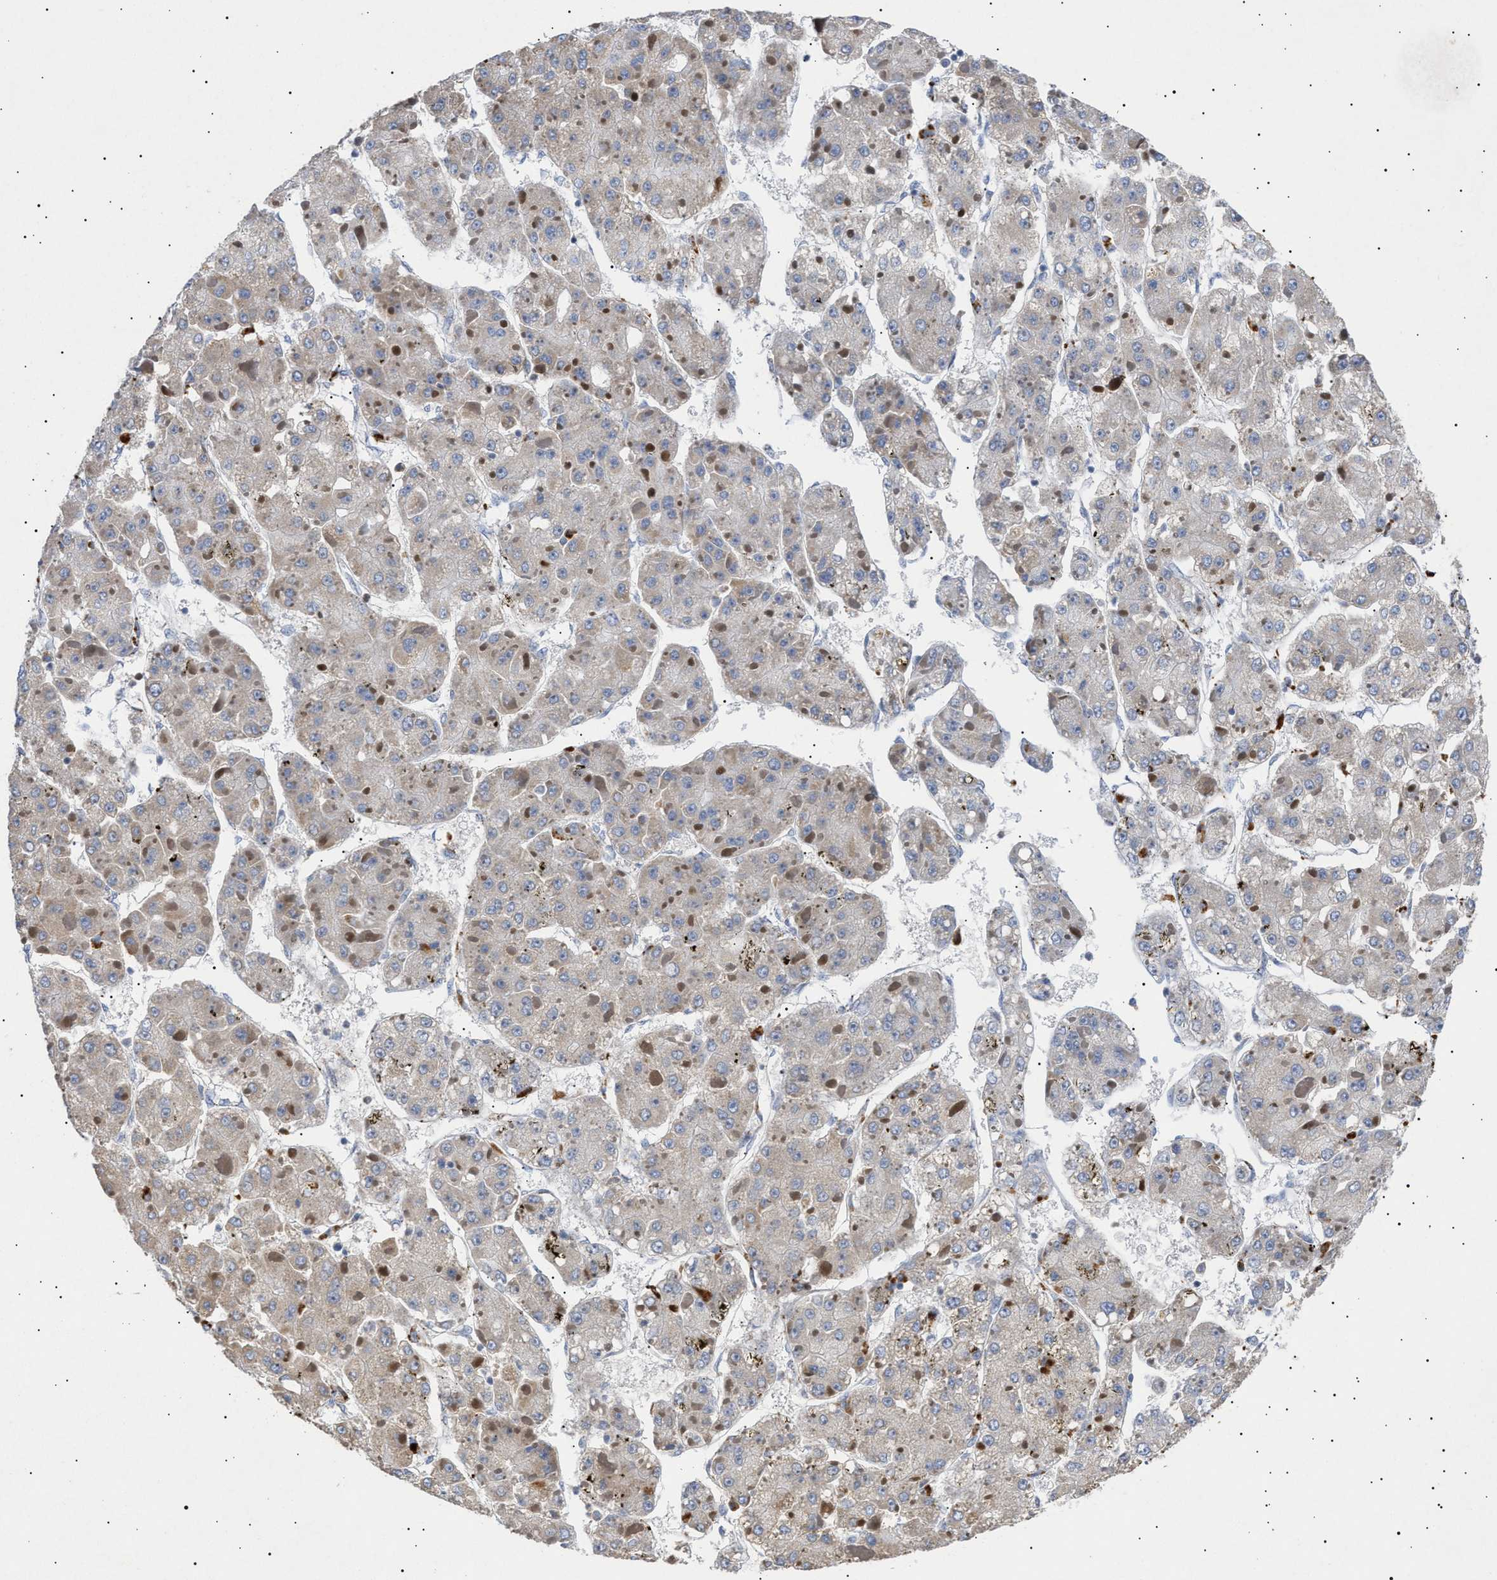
{"staining": {"intensity": "weak", "quantity": "25%-75%", "location": "cytoplasmic/membranous"}, "tissue": "liver cancer", "cell_type": "Tumor cells", "image_type": "cancer", "snomed": [{"axis": "morphology", "description": "Carcinoma, Hepatocellular, NOS"}, {"axis": "topography", "description": "Liver"}], "caption": "Immunohistochemical staining of human liver hepatocellular carcinoma displays low levels of weak cytoplasmic/membranous protein positivity in approximately 25%-75% of tumor cells. (brown staining indicates protein expression, while blue staining denotes nuclei).", "gene": "SIRT5", "patient": {"sex": "female", "age": 73}}